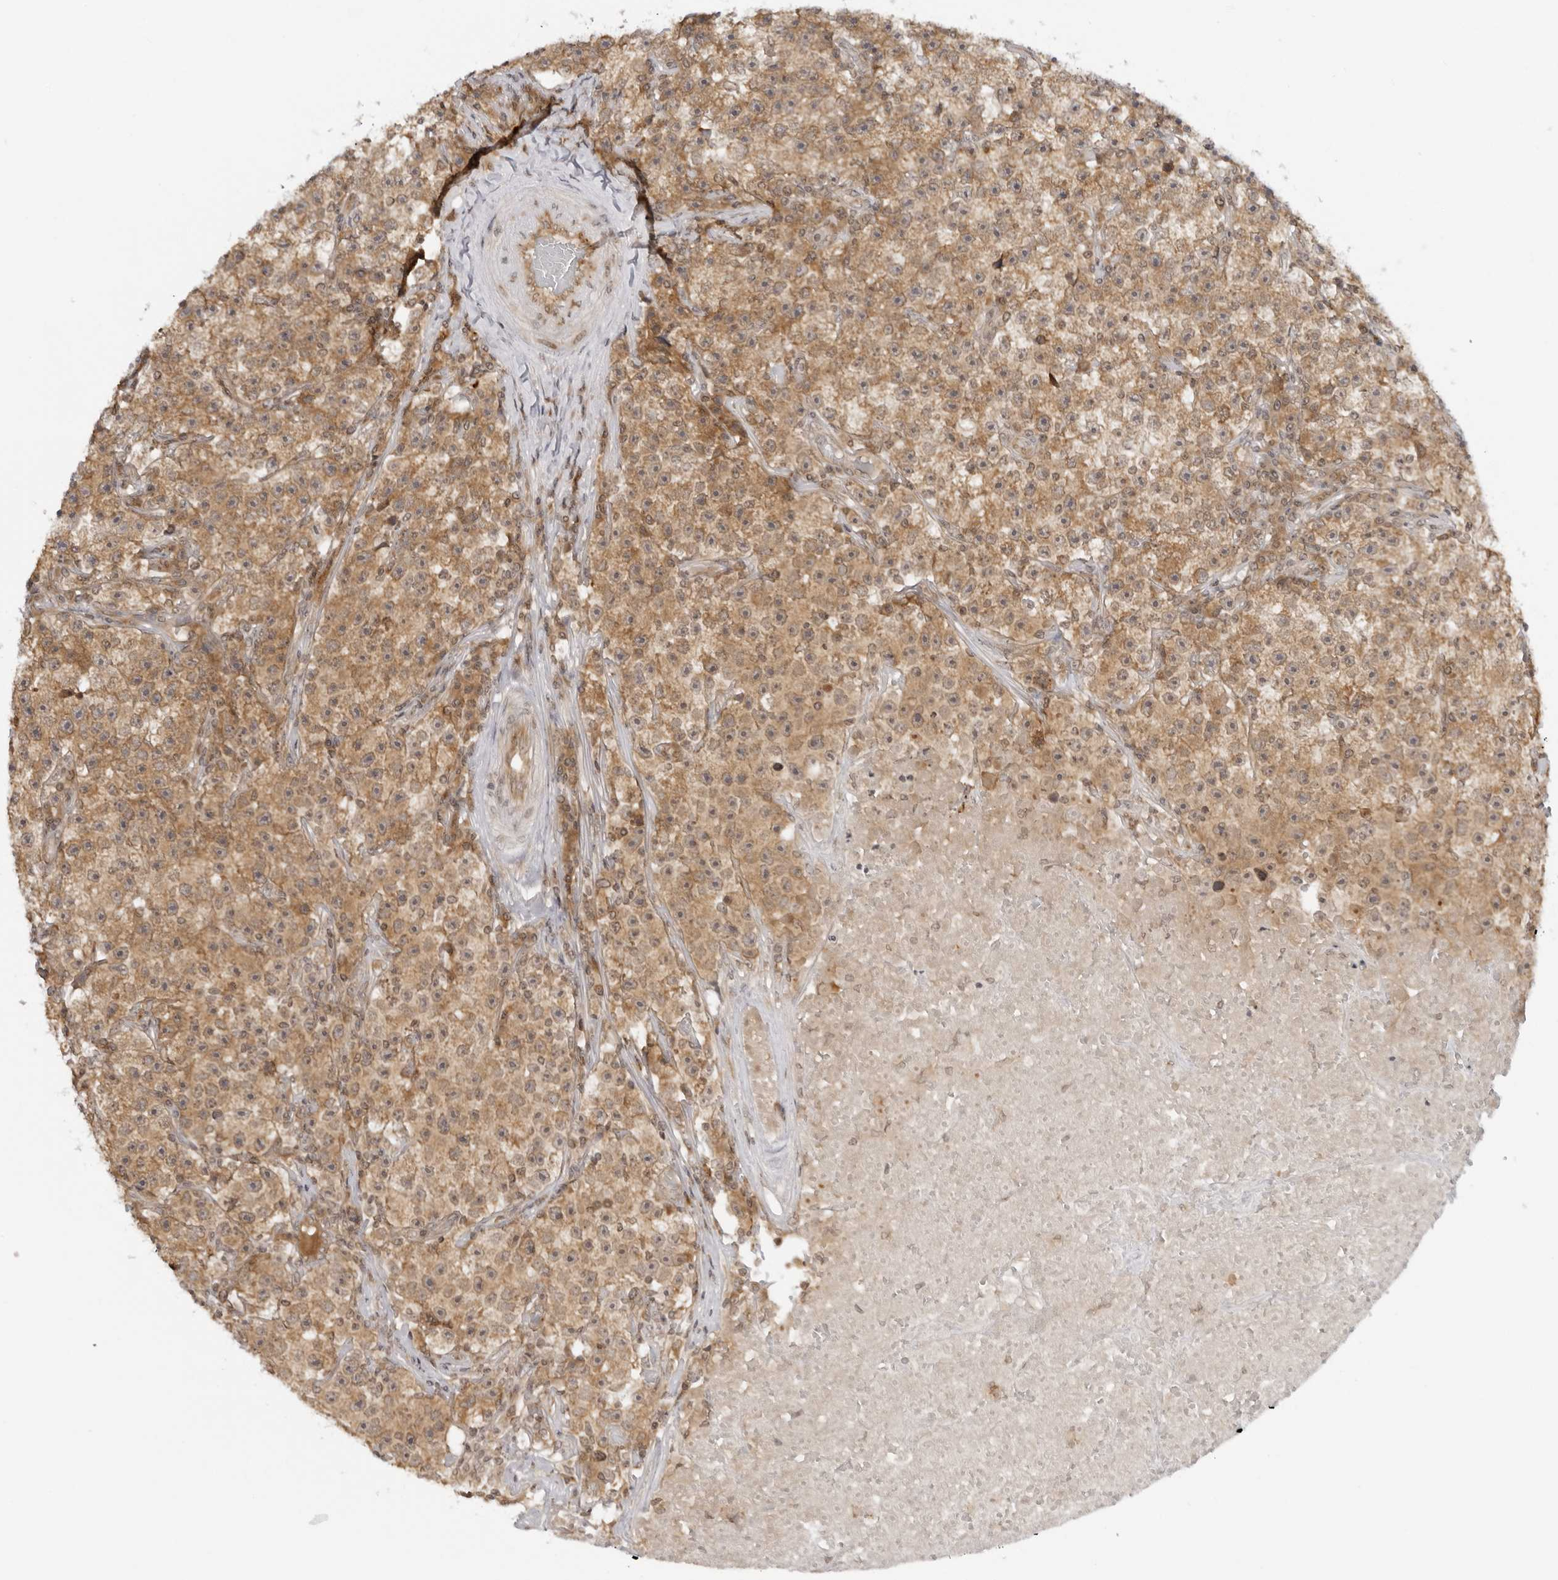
{"staining": {"intensity": "moderate", "quantity": ">75%", "location": "cytoplasmic/membranous"}, "tissue": "testis cancer", "cell_type": "Tumor cells", "image_type": "cancer", "snomed": [{"axis": "morphology", "description": "Seminoma, NOS"}, {"axis": "topography", "description": "Testis"}], "caption": "An image of seminoma (testis) stained for a protein displays moderate cytoplasmic/membranous brown staining in tumor cells.", "gene": "PRRC2C", "patient": {"sex": "male", "age": 22}}